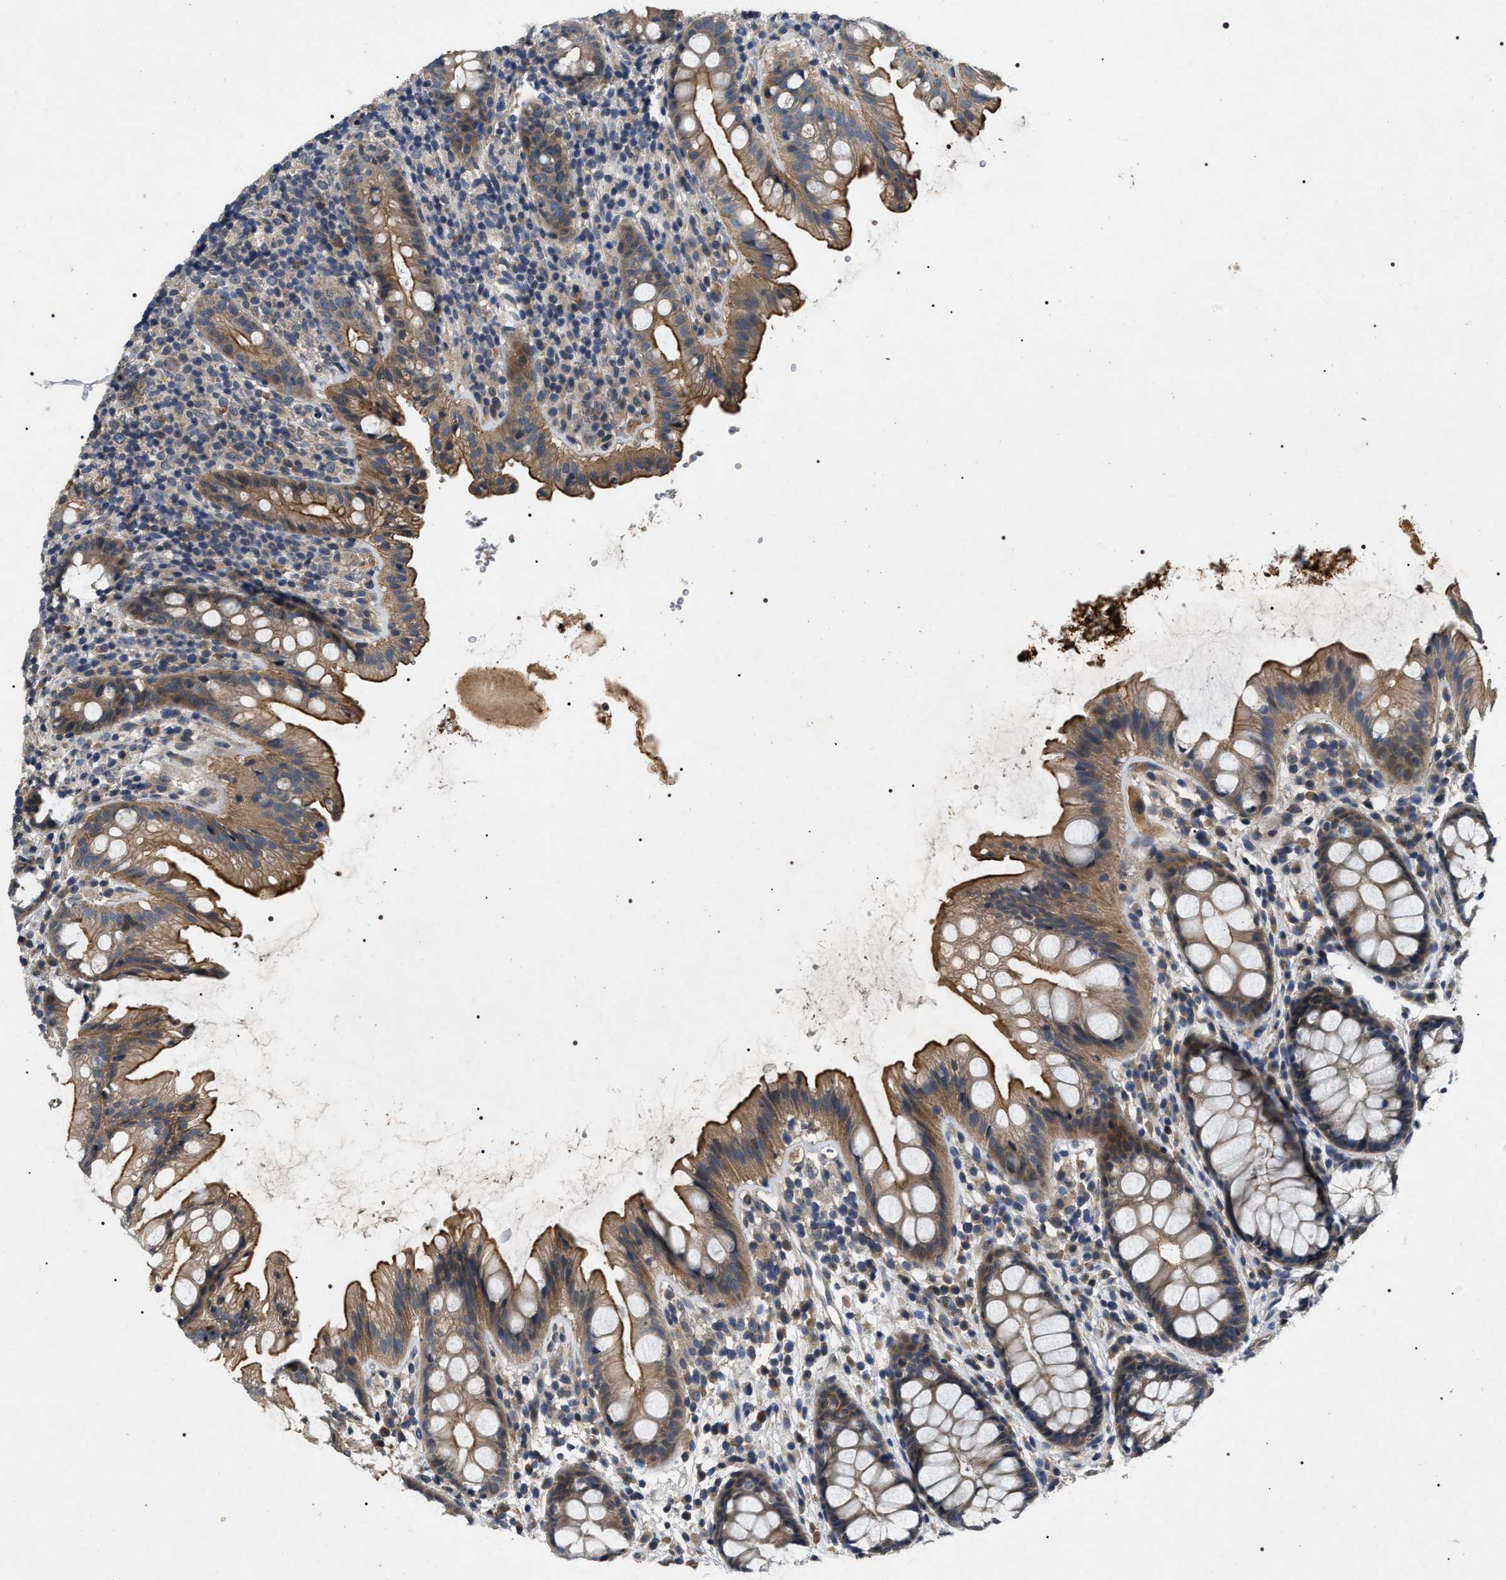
{"staining": {"intensity": "moderate", "quantity": ">75%", "location": "cytoplasmic/membranous"}, "tissue": "rectum", "cell_type": "Glandular cells", "image_type": "normal", "snomed": [{"axis": "morphology", "description": "Normal tissue, NOS"}, {"axis": "topography", "description": "Rectum"}], "caption": "Rectum stained for a protein (brown) shows moderate cytoplasmic/membranous positive positivity in about >75% of glandular cells.", "gene": "IFT81", "patient": {"sex": "female", "age": 65}}